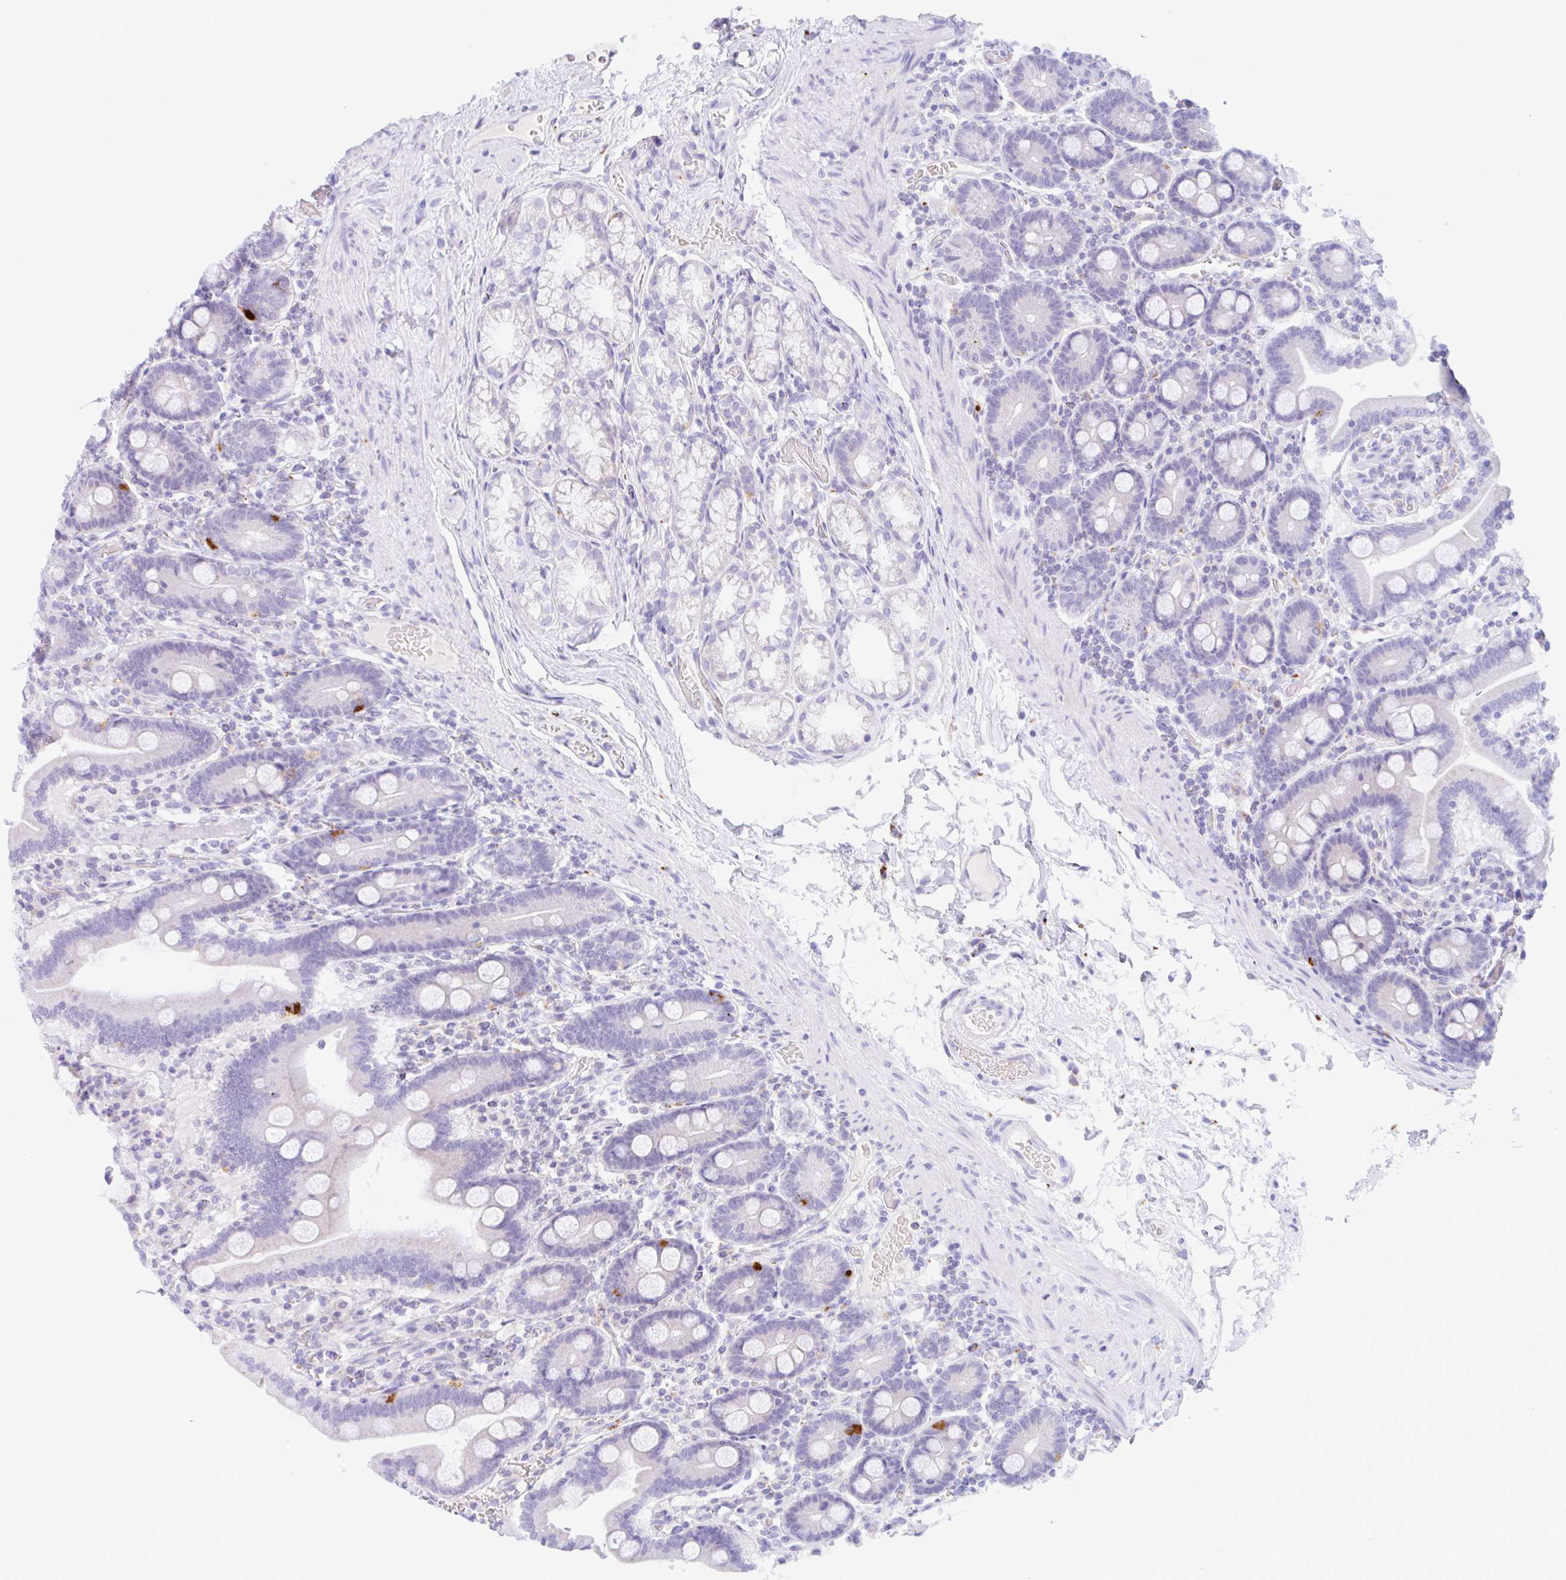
{"staining": {"intensity": "moderate", "quantity": "<25%", "location": "cytoplasmic/membranous"}, "tissue": "duodenum", "cell_type": "Glandular cells", "image_type": "normal", "snomed": [{"axis": "morphology", "description": "Normal tissue, NOS"}, {"axis": "topography", "description": "Duodenum"}], "caption": "Immunohistochemistry of normal human duodenum exhibits low levels of moderate cytoplasmic/membranous positivity in about <25% of glandular cells.", "gene": "ANKRD9", "patient": {"sex": "male", "age": 55}}